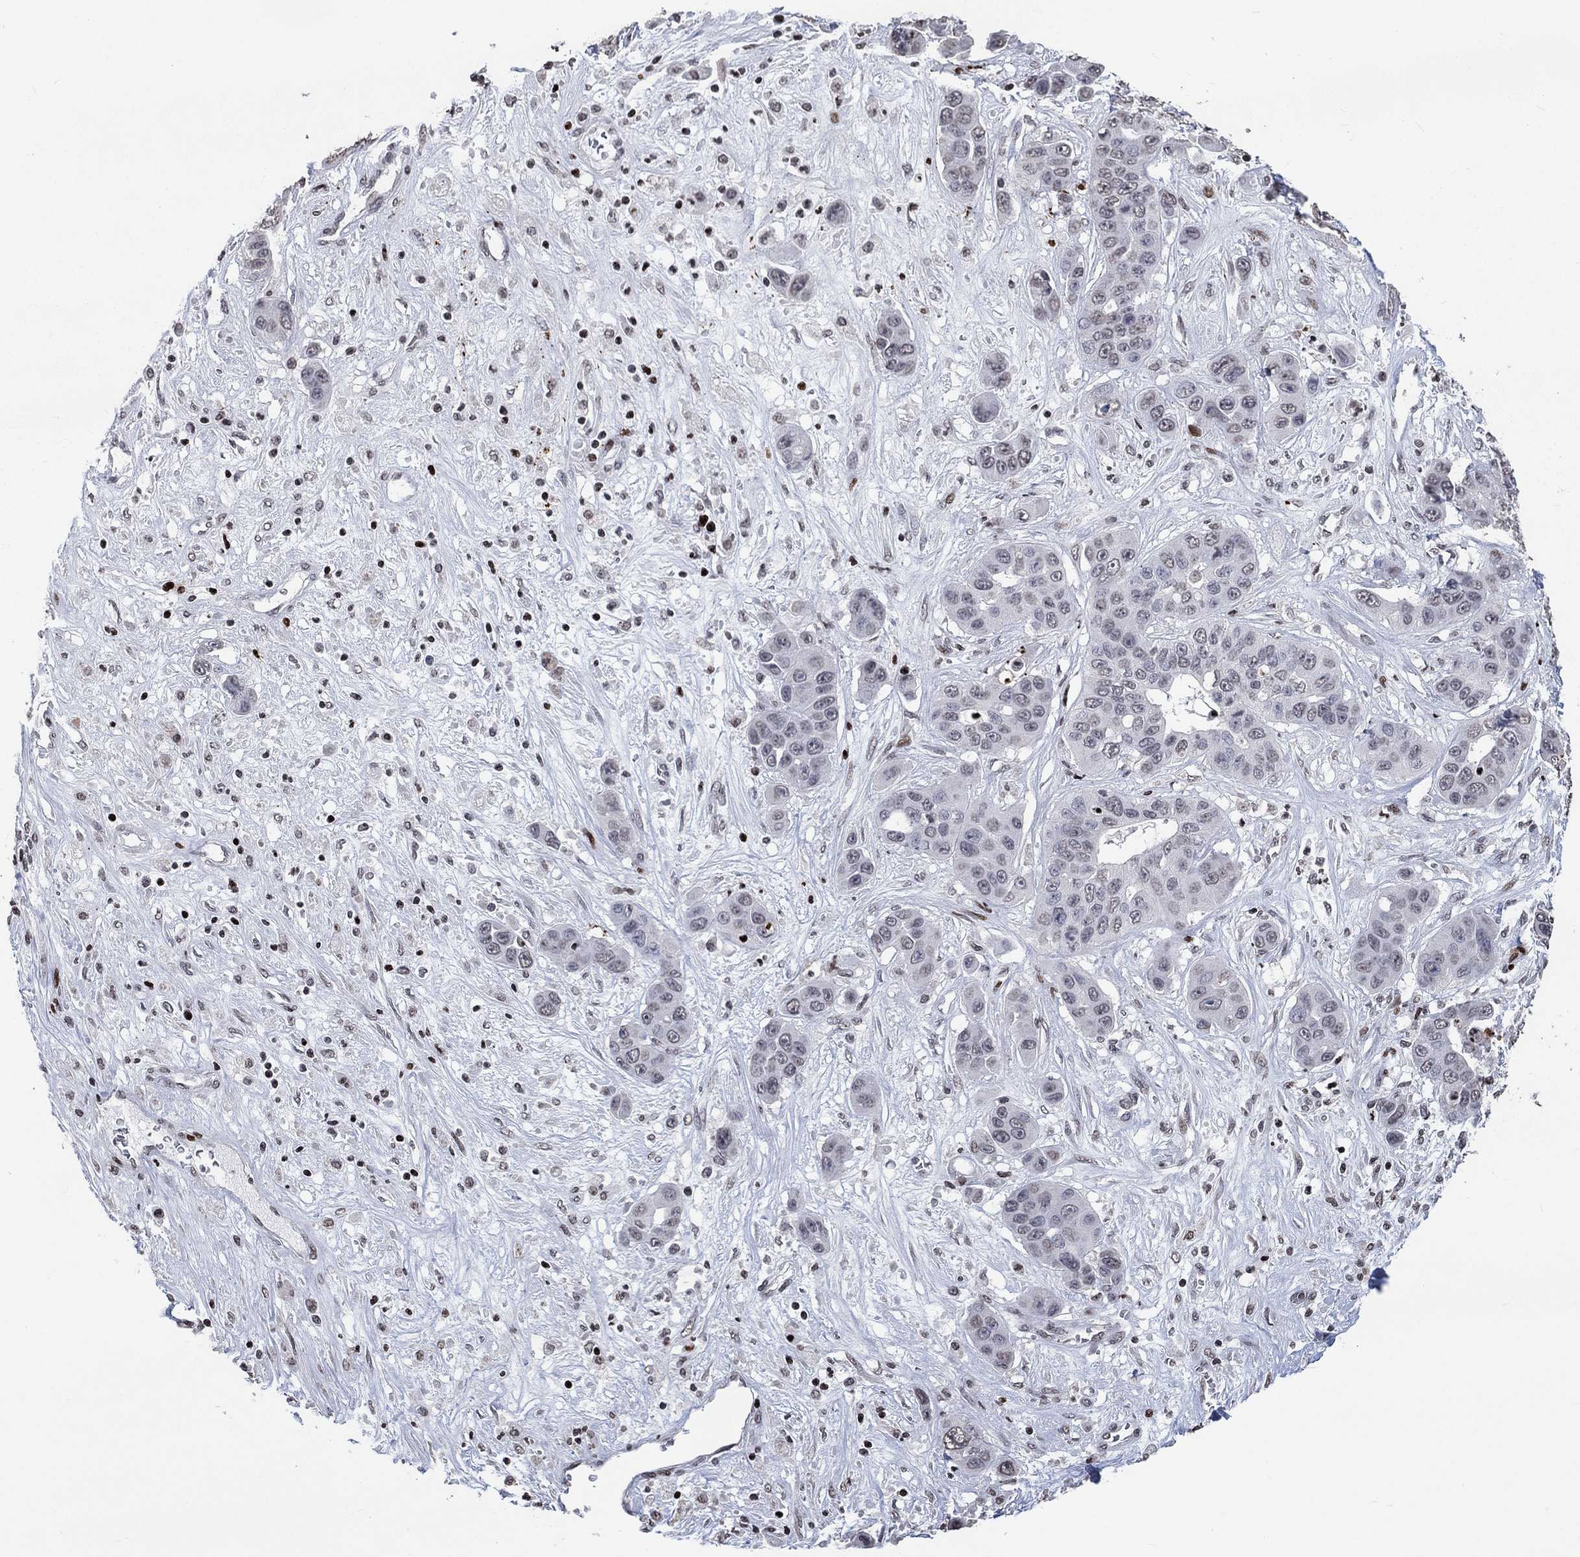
{"staining": {"intensity": "negative", "quantity": "none", "location": "none"}, "tissue": "liver cancer", "cell_type": "Tumor cells", "image_type": "cancer", "snomed": [{"axis": "morphology", "description": "Cholangiocarcinoma"}, {"axis": "topography", "description": "Liver"}], "caption": "A micrograph of human cholangiocarcinoma (liver) is negative for staining in tumor cells.", "gene": "SRSF3", "patient": {"sex": "female", "age": 52}}